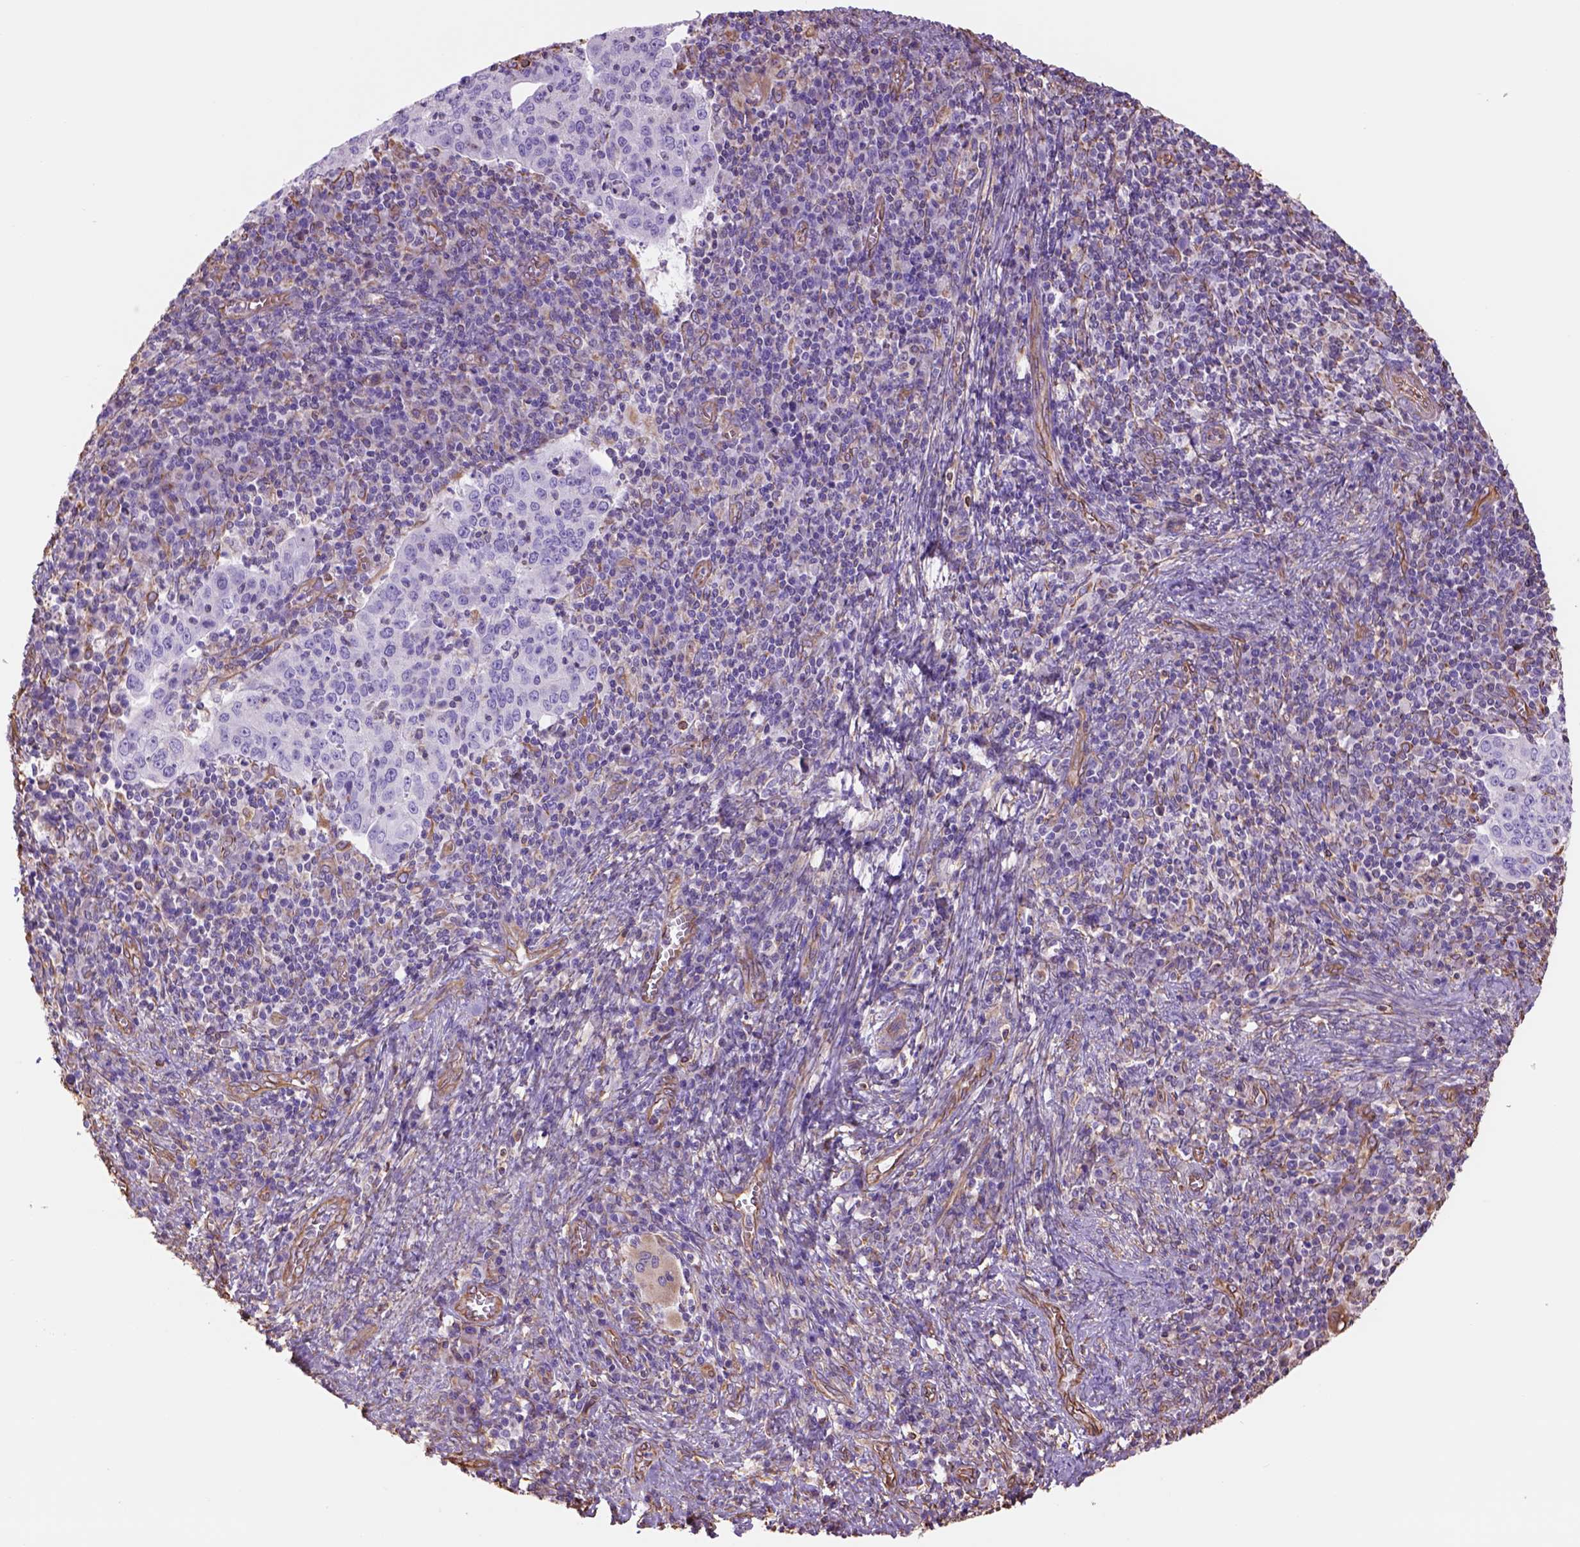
{"staining": {"intensity": "negative", "quantity": "none", "location": "none"}, "tissue": "cervical cancer", "cell_type": "Tumor cells", "image_type": "cancer", "snomed": [{"axis": "morphology", "description": "Squamous cell carcinoma, NOS"}, {"axis": "topography", "description": "Cervix"}], "caption": "This is an immunohistochemistry (IHC) histopathology image of human cervical squamous cell carcinoma. There is no staining in tumor cells.", "gene": "ZZZ3", "patient": {"sex": "female", "age": 39}}